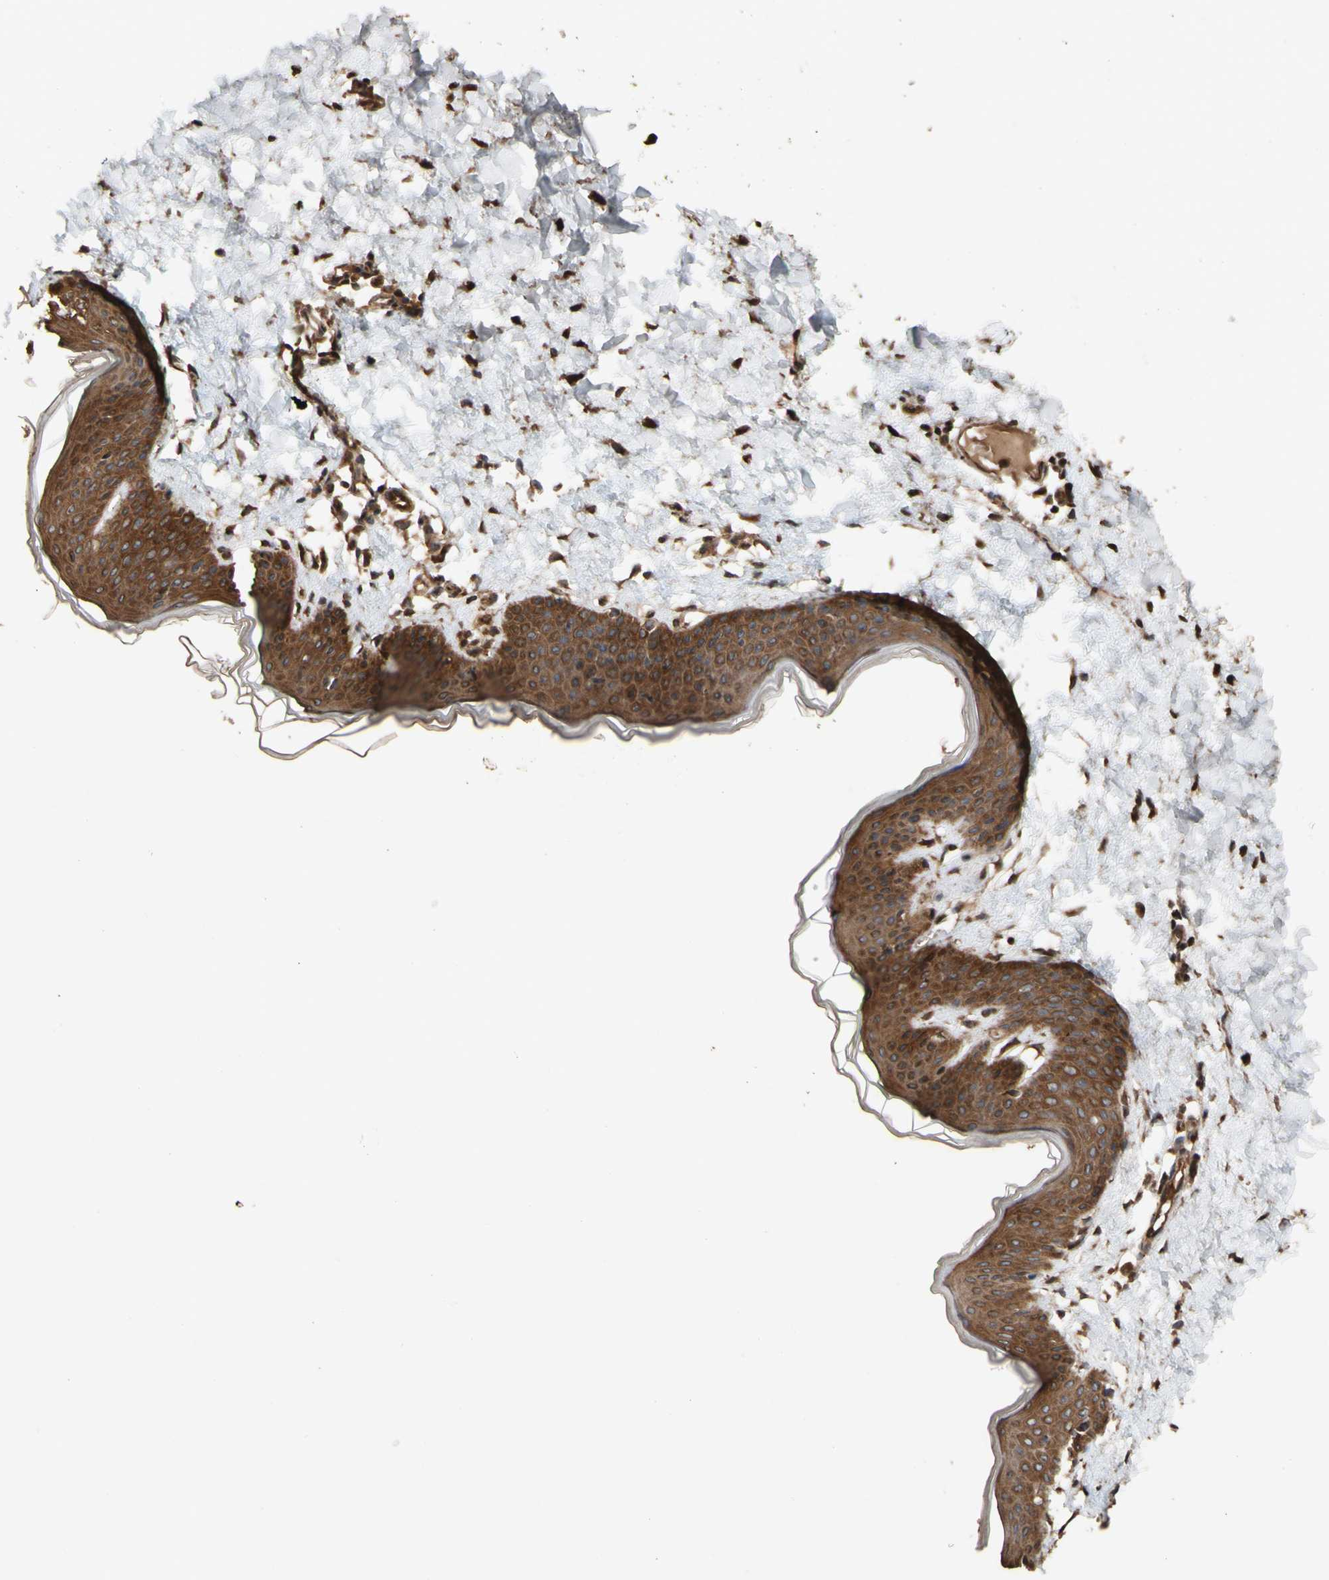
{"staining": {"intensity": "strong", "quantity": ">75%", "location": "cytoplasmic/membranous"}, "tissue": "skin", "cell_type": "Fibroblasts", "image_type": "normal", "snomed": [{"axis": "morphology", "description": "Normal tissue, NOS"}, {"axis": "topography", "description": "Skin"}], "caption": "Immunohistochemistry of benign human skin demonstrates high levels of strong cytoplasmic/membranous staining in approximately >75% of fibroblasts.", "gene": "NECTIN3", "patient": {"sex": "female", "age": 17}}